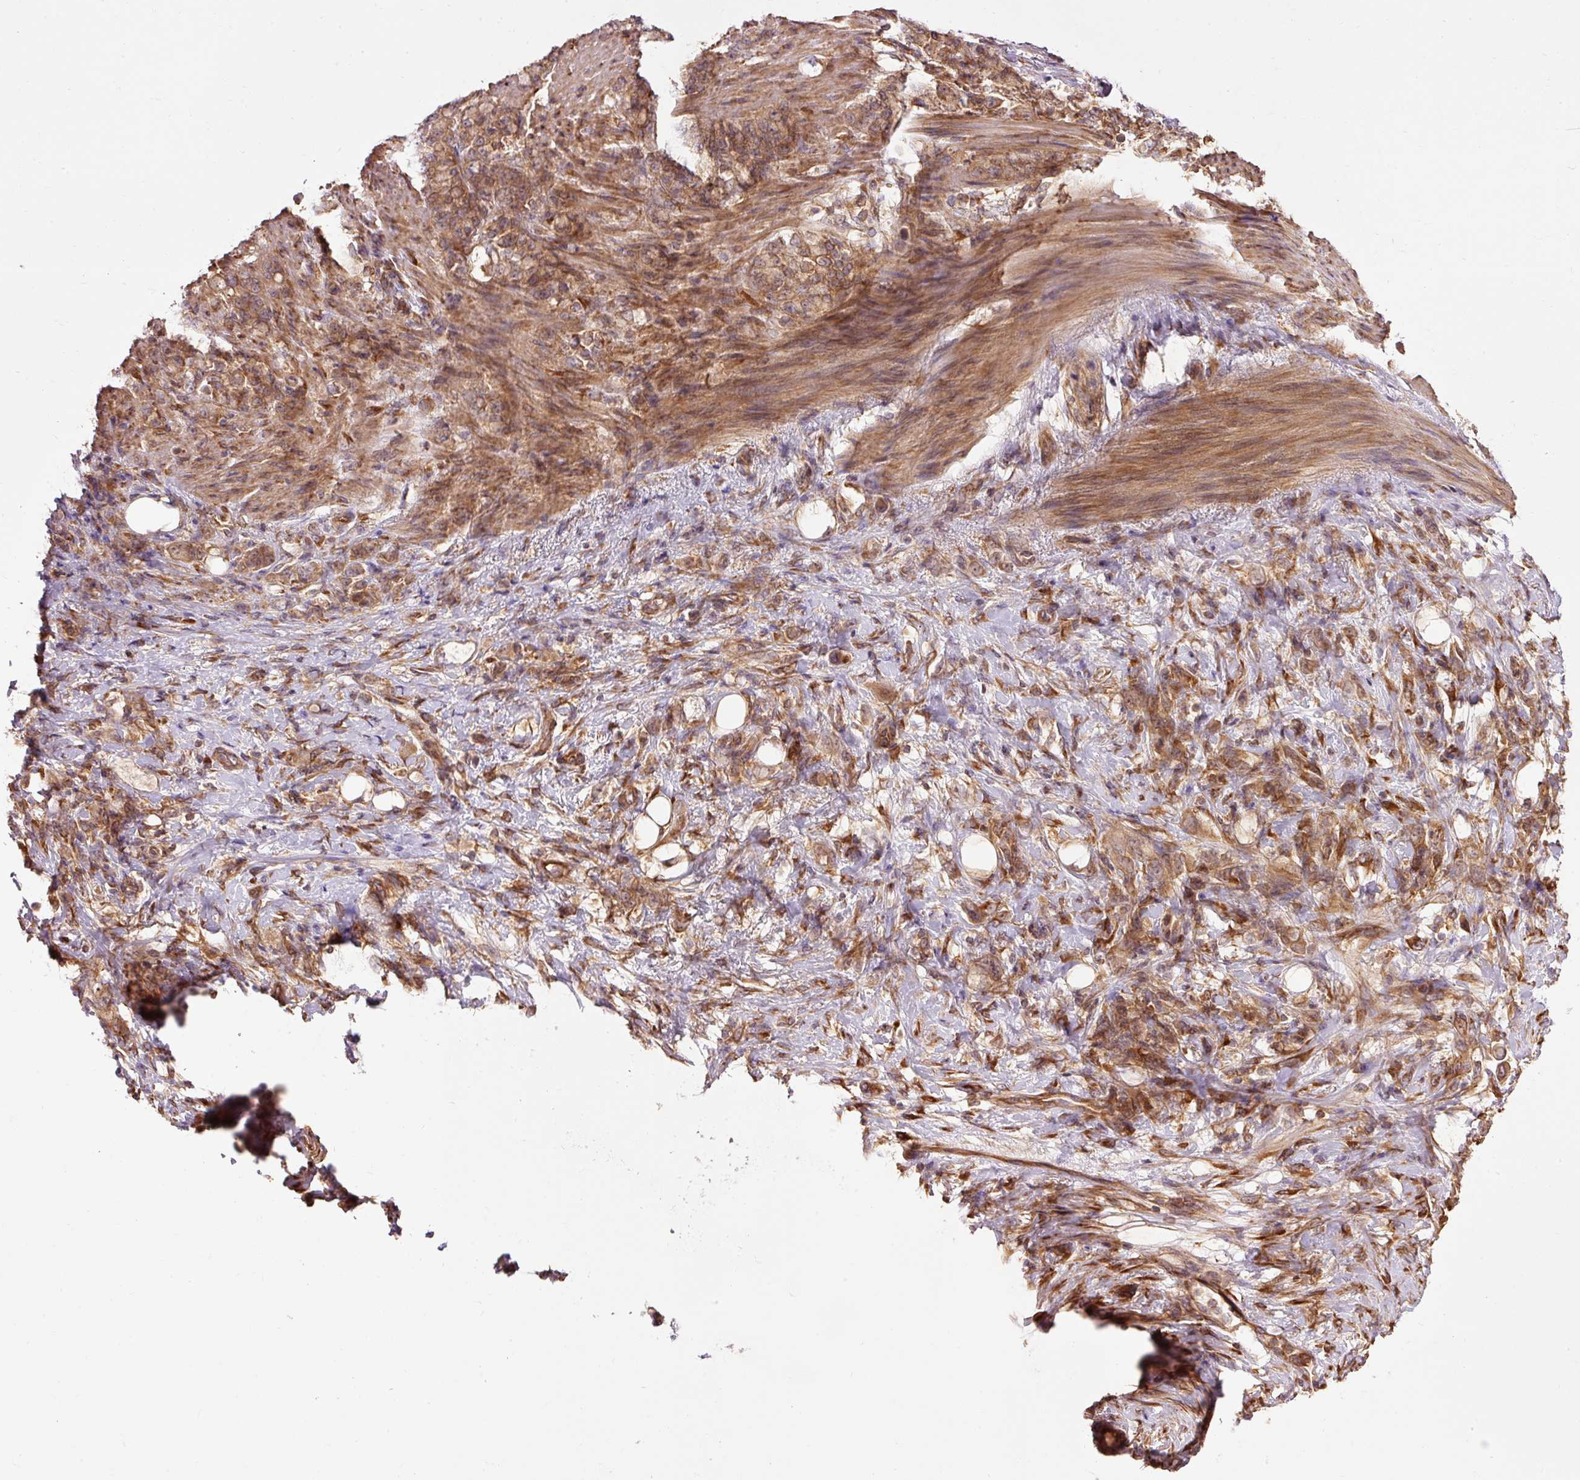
{"staining": {"intensity": "moderate", "quantity": ">75%", "location": "cytoplasmic/membranous"}, "tissue": "stomach cancer", "cell_type": "Tumor cells", "image_type": "cancer", "snomed": [{"axis": "morphology", "description": "Adenocarcinoma, NOS"}, {"axis": "topography", "description": "Stomach"}], "caption": "Stomach cancer (adenocarcinoma) stained with a protein marker exhibits moderate staining in tumor cells.", "gene": "PDAP1", "patient": {"sex": "female", "age": 79}}